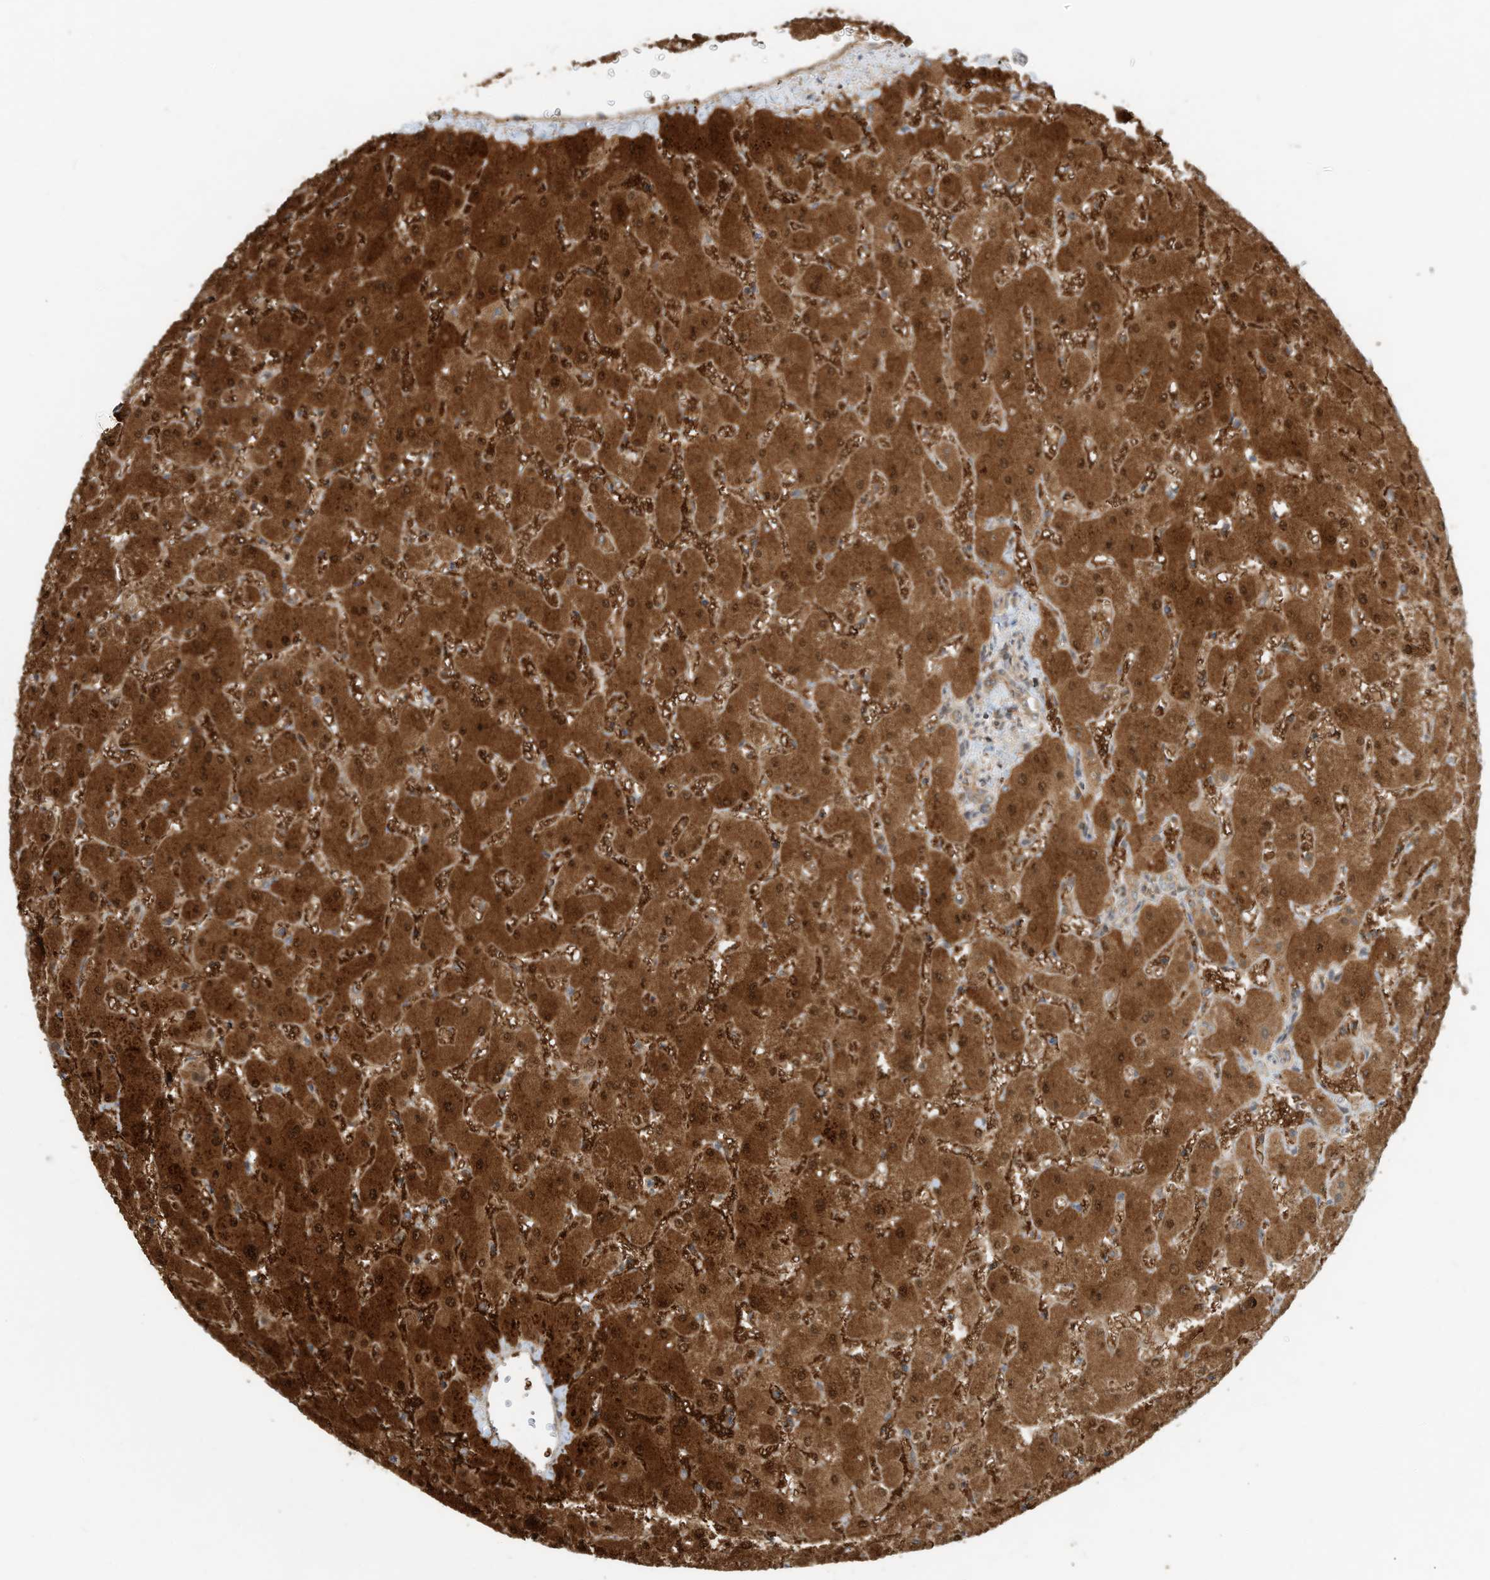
{"staining": {"intensity": "moderate", "quantity": ">75%", "location": "cytoplasmic/membranous"}, "tissue": "liver", "cell_type": "Cholangiocytes", "image_type": "normal", "snomed": [{"axis": "morphology", "description": "Normal tissue, NOS"}, {"axis": "topography", "description": "Liver"}], "caption": "A micrograph of liver stained for a protein exhibits moderate cytoplasmic/membranous brown staining in cholangiocytes.", "gene": "CPAMD8", "patient": {"sex": "female", "age": 63}}